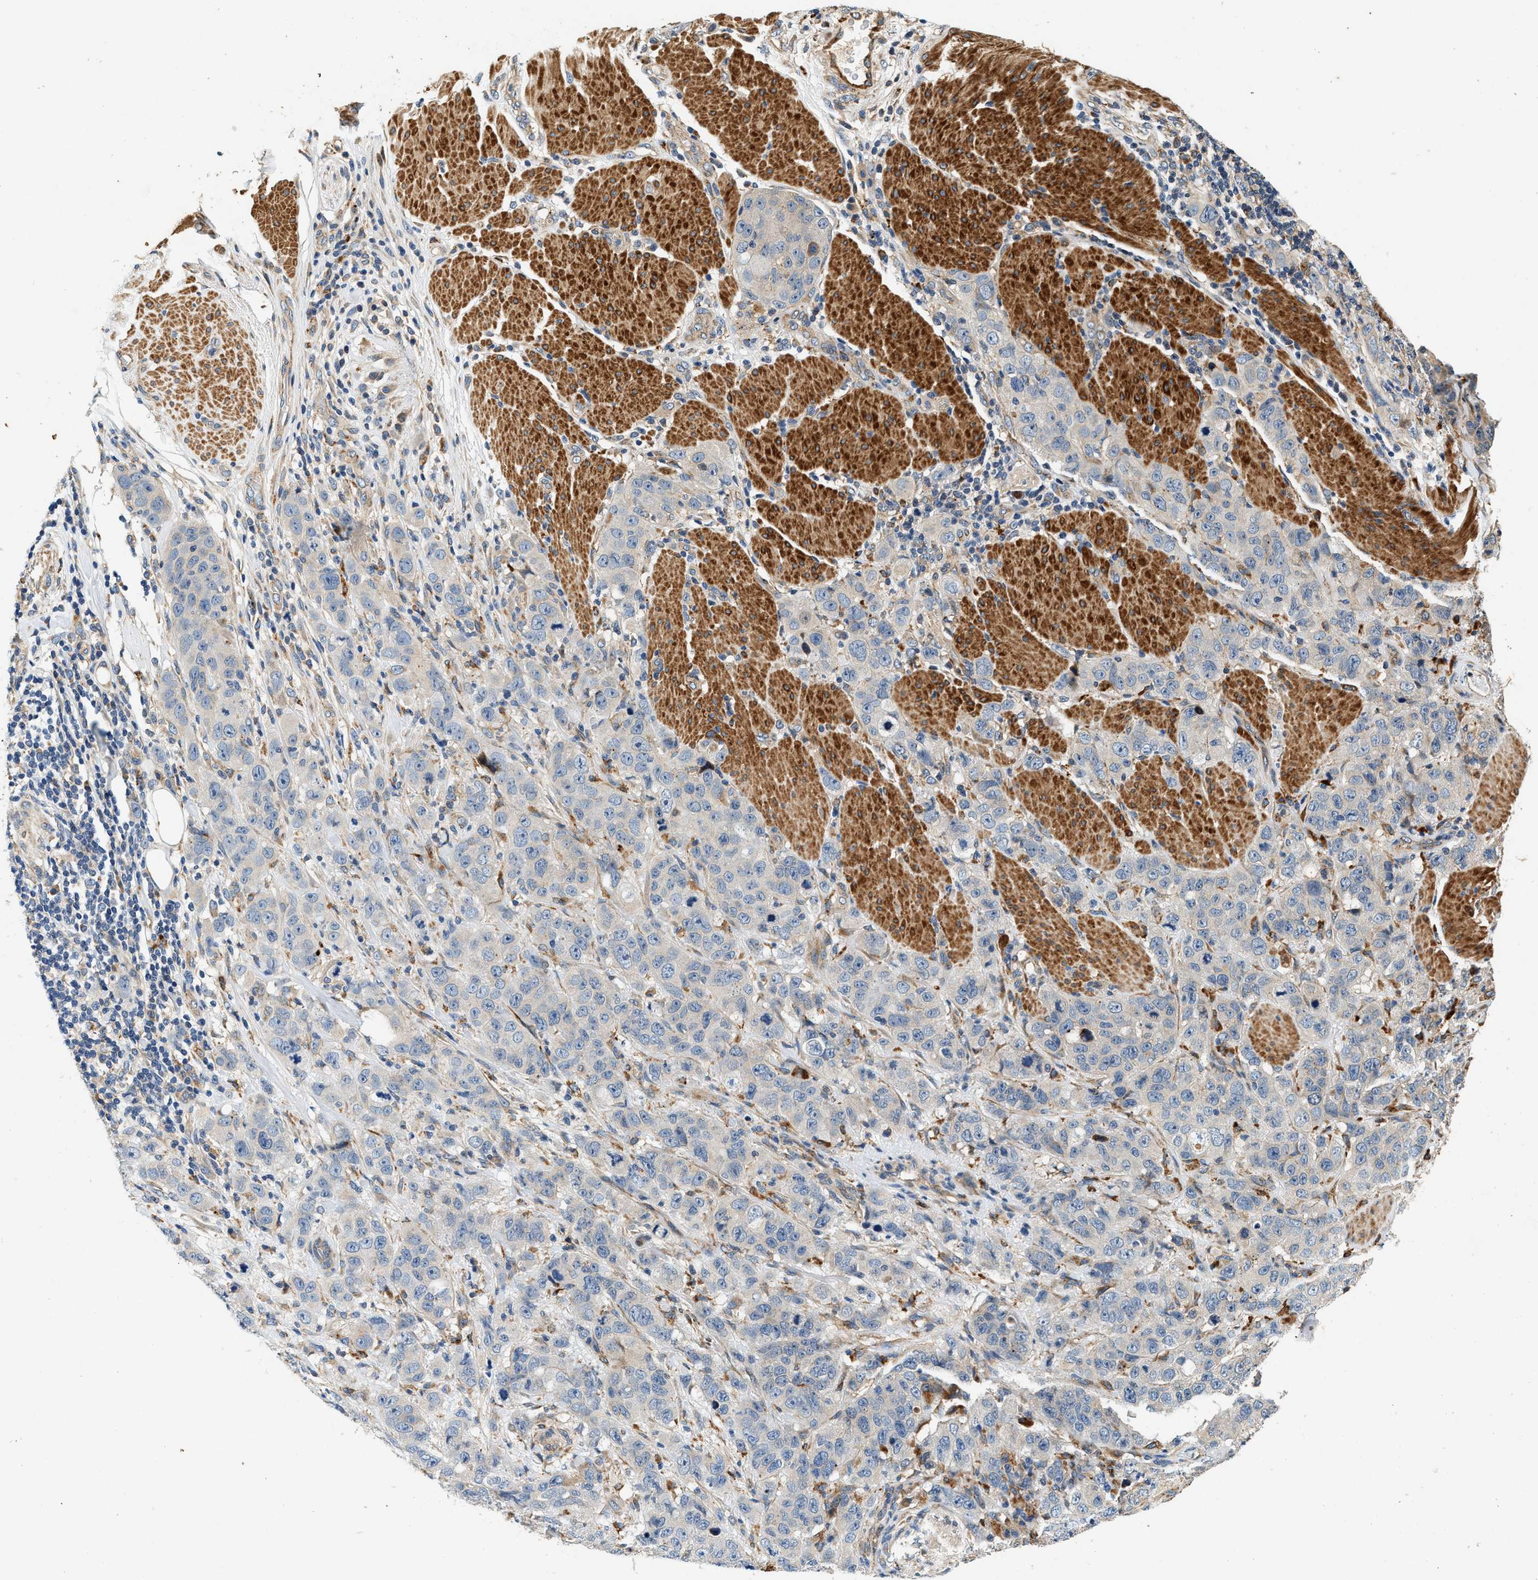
{"staining": {"intensity": "negative", "quantity": "none", "location": "none"}, "tissue": "stomach cancer", "cell_type": "Tumor cells", "image_type": "cancer", "snomed": [{"axis": "morphology", "description": "Adenocarcinoma, NOS"}, {"axis": "topography", "description": "Stomach"}], "caption": "Immunohistochemistry micrograph of neoplastic tissue: human stomach adenocarcinoma stained with DAB displays no significant protein staining in tumor cells.", "gene": "DUSP10", "patient": {"sex": "male", "age": 48}}